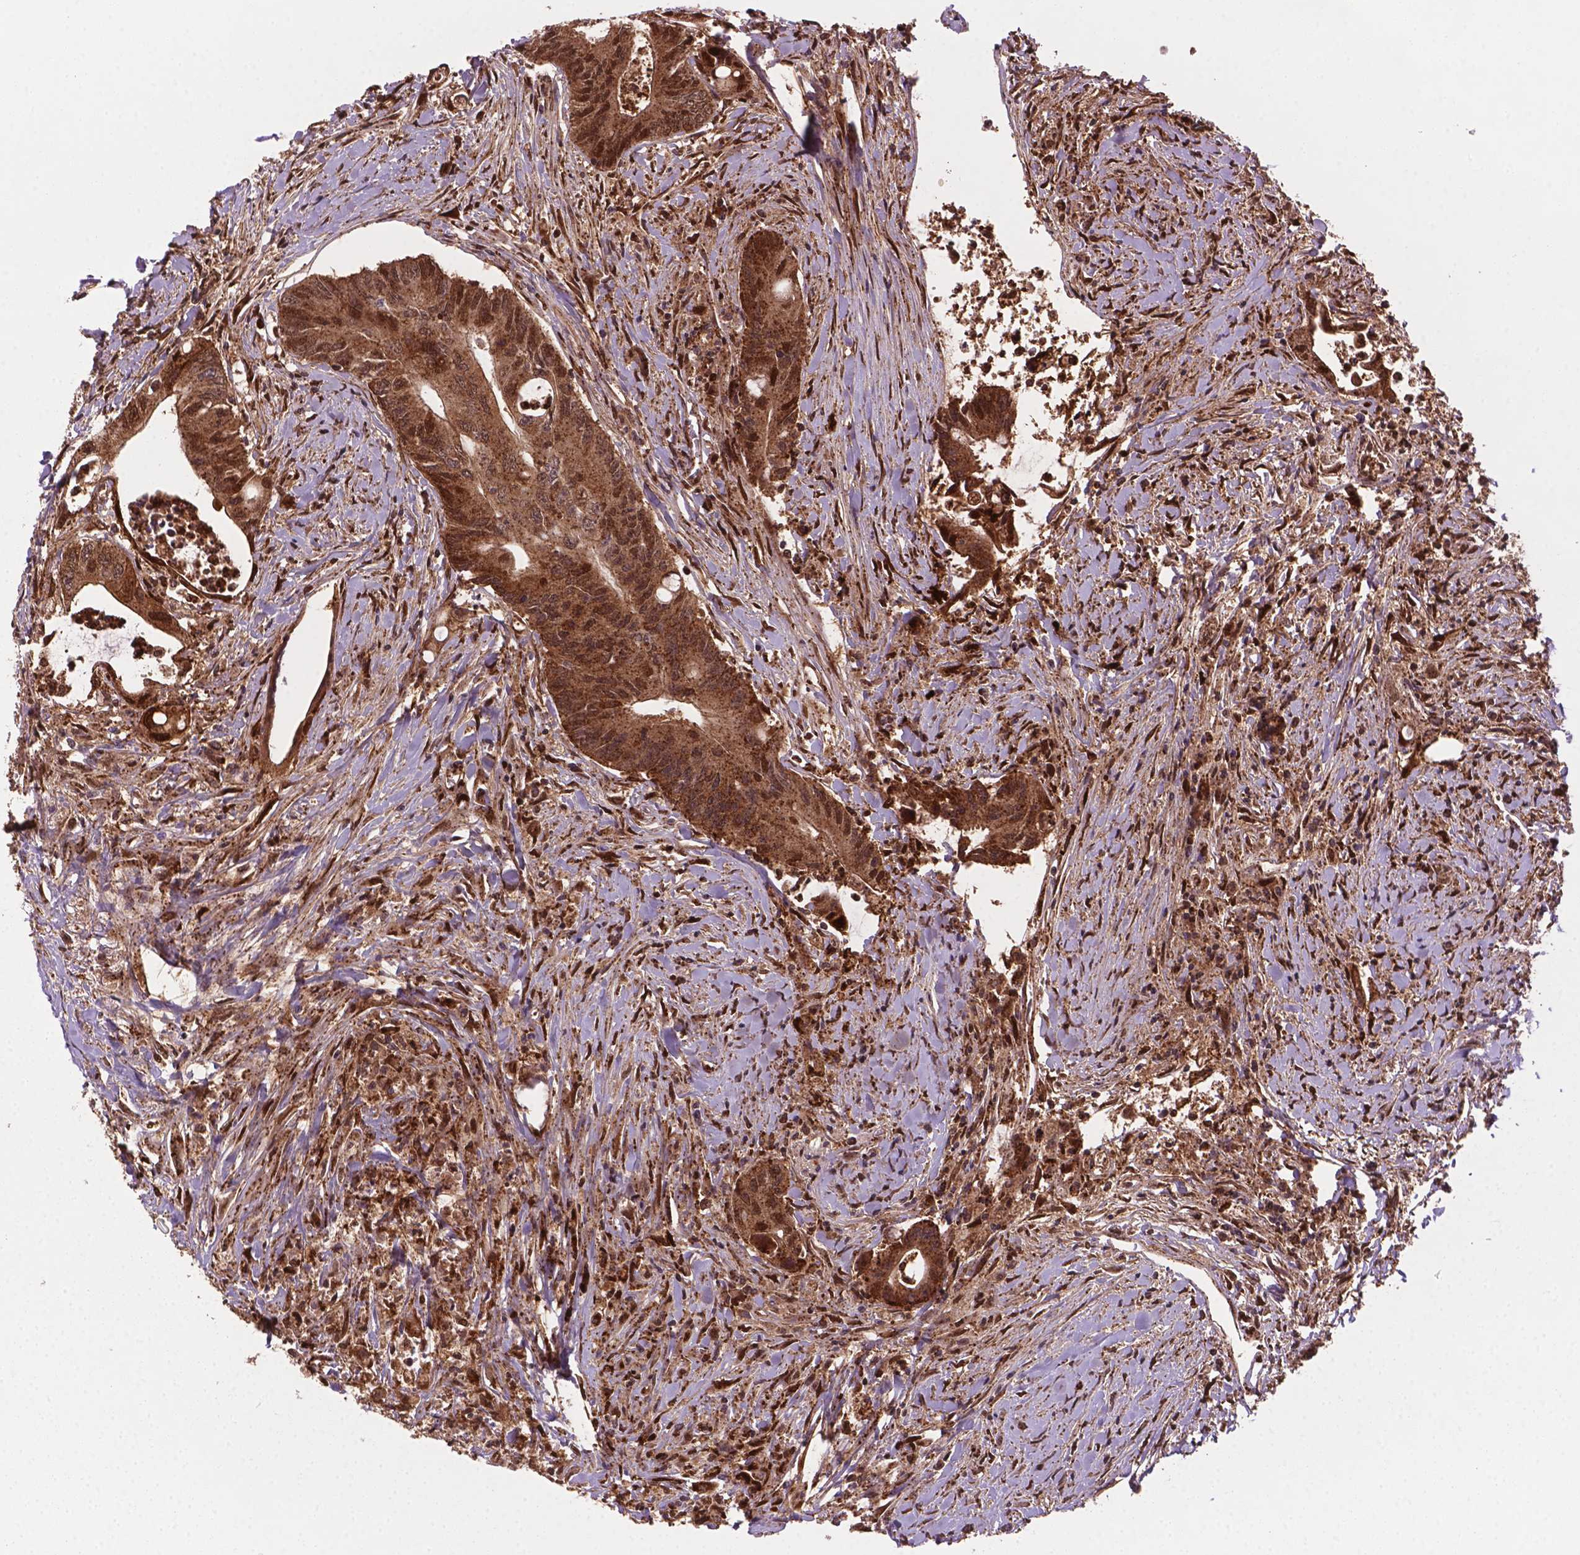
{"staining": {"intensity": "moderate", "quantity": ">75%", "location": "cytoplasmic/membranous,nuclear"}, "tissue": "colorectal cancer", "cell_type": "Tumor cells", "image_type": "cancer", "snomed": [{"axis": "morphology", "description": "Adenocarcinoma, NOS"}, {"axis": "topography", "description": "Rectum"}], "caption": "Immunohistochemistry of colorectal cancer reveals medium levels of moderate cytoplasmic/membranous and nuclear expression in about >75% of tumor cells. Using DAB (3,3'-diaminobenzidine) (brown) and hematoxylin (blue) stains, captured at high magnification using brightfield microscopy.", "gene": "PLIN3", "patient": {"sex": "male", "age": 59}}